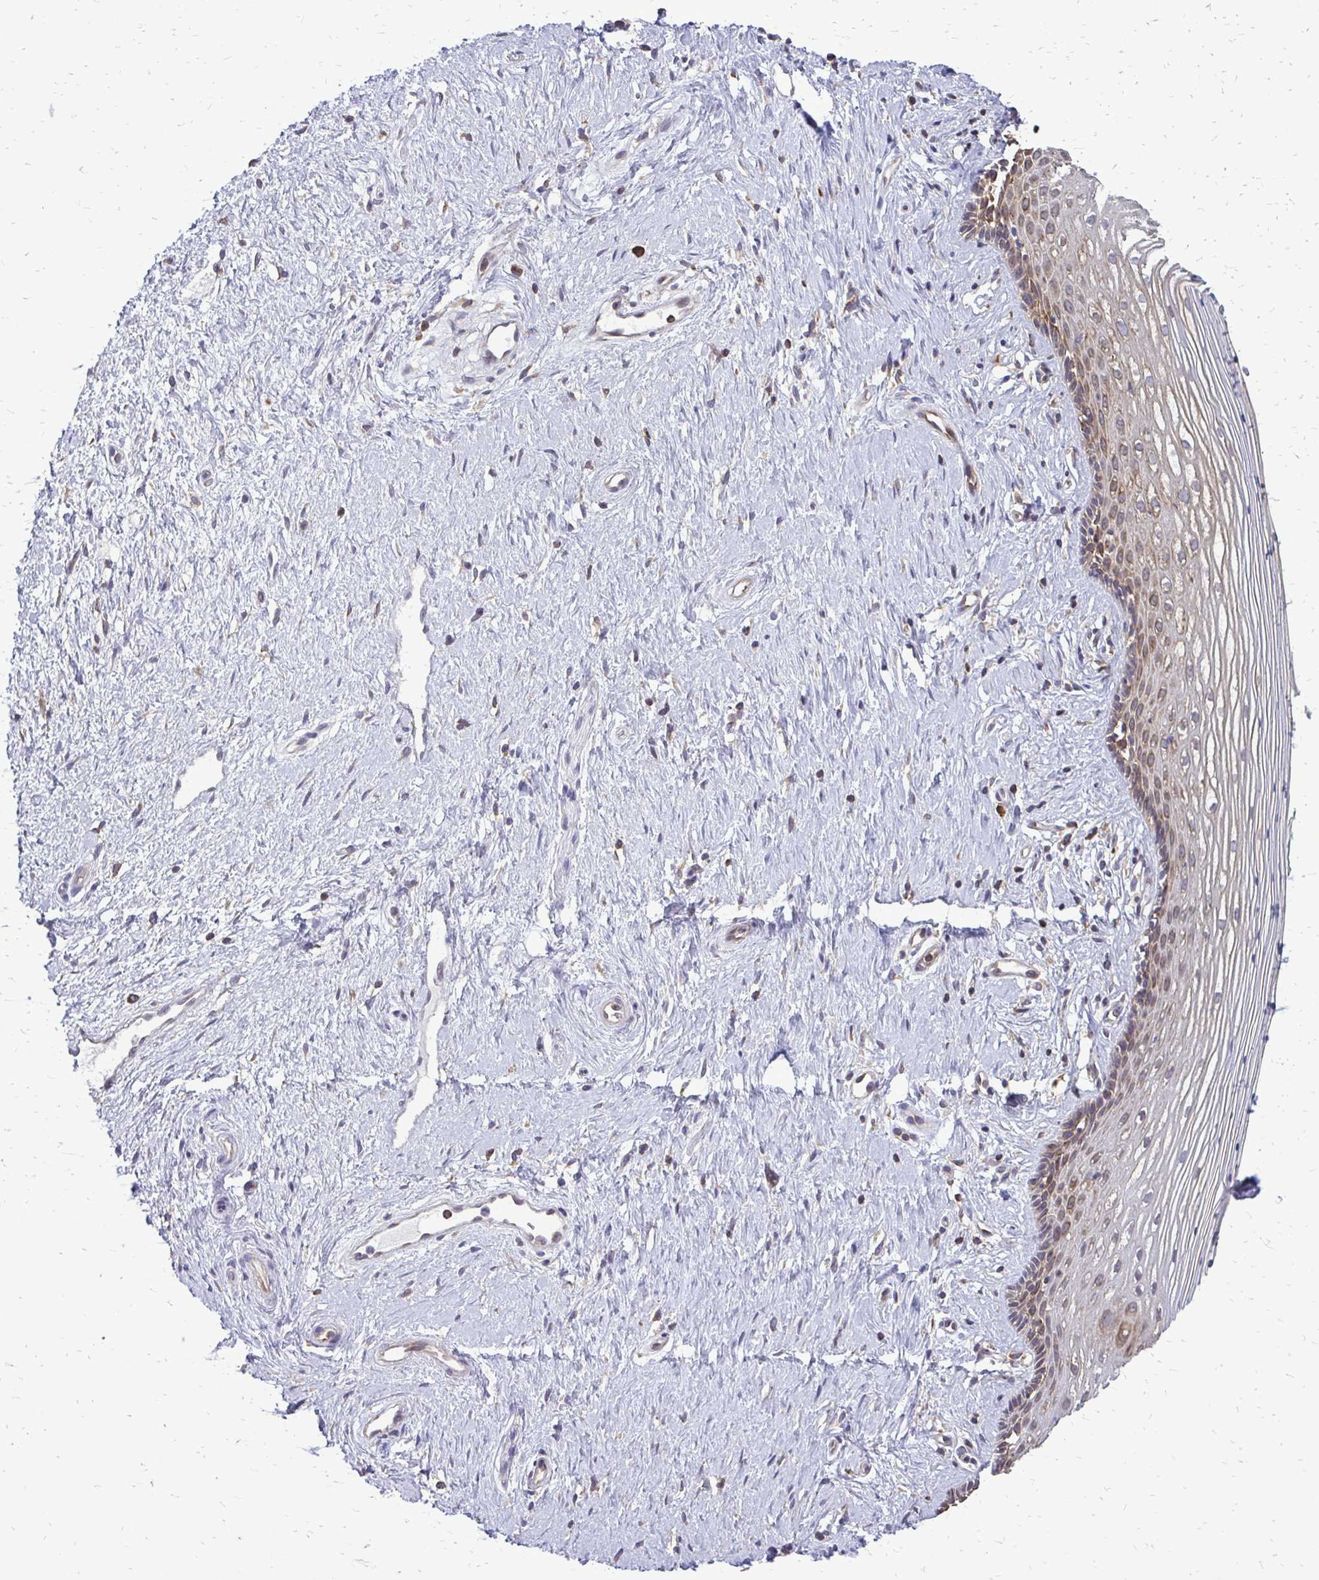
{"staining": {"intensity": "weak", "quantity": "25%-75%", "location": "cytoplasmic/membranous"}, "tissue": "vagina", "cell_type": "Squamous epithelial cells", "image_type": "normal", "snomed": [{"axis": "morphology", "description": "Normal tissue, NOS"}, {"axis": "topography", "description": "Vagina"}], "caption": "A photomicrograph of human vagina stained for a protein displays weak cytoplasmic/membranous brown staining in squamous epithelial cells.", "gene": "RPS3", "patient": {"sex": "female", "age": 42}}